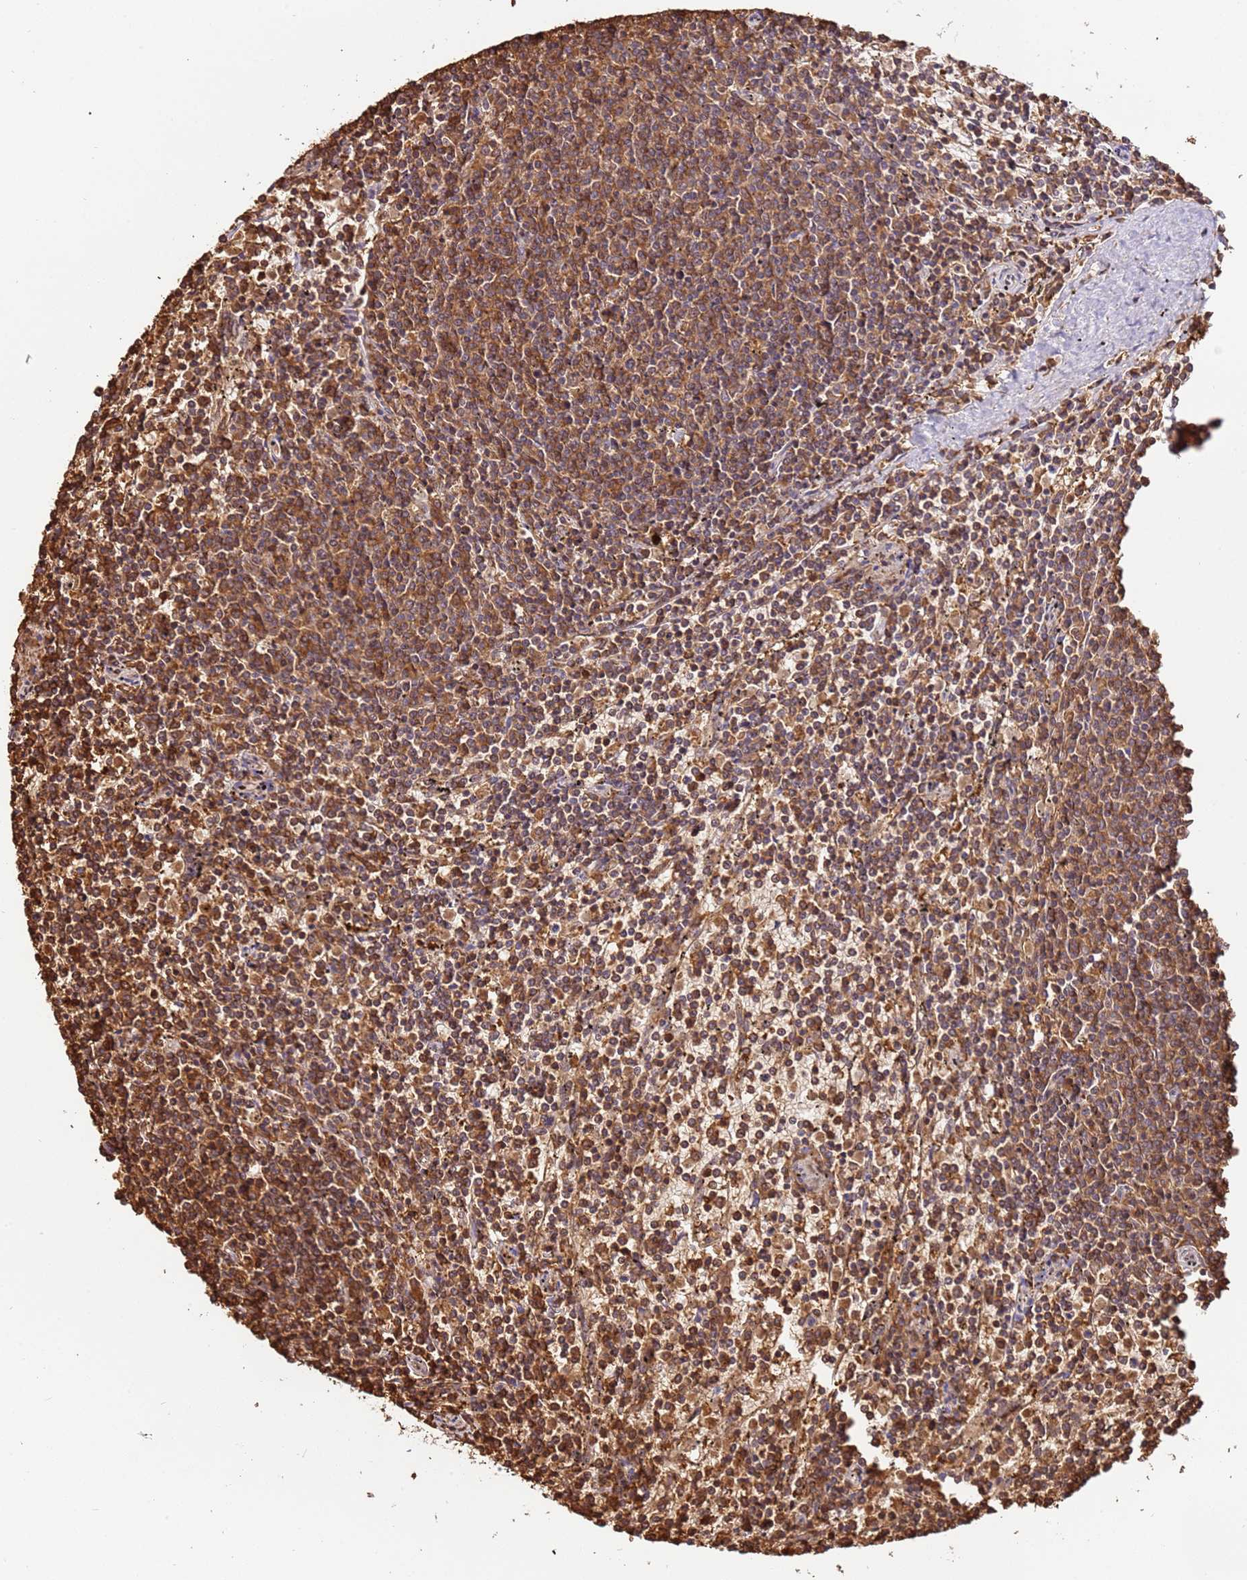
{"staining": {"intensity": "moderate", "quantity": ">75%", "location": "cytoplasmic/membranous"}, "tissue": "lymphoma", "cell_type": "Tumor cells", "image_type": "cancer", "snomed": [{"axis": "morphology", "description": "Malignant lymphoma, non-Hodgkin's type, Low grade"}, {"axis": "topography", "description": "Spleen"}], "caption": "IHC histopathology image of neoplastic tissue: human lymphoma stained using IHC reveals medium levels of moderate protein expression localized specifically in the cytoplasmic/membranous of tumor cells, appearing as a cytoplasmic/membranous brown color.", "gene": "OR6P1", "patient": {"sex": "female", "age": 50}}